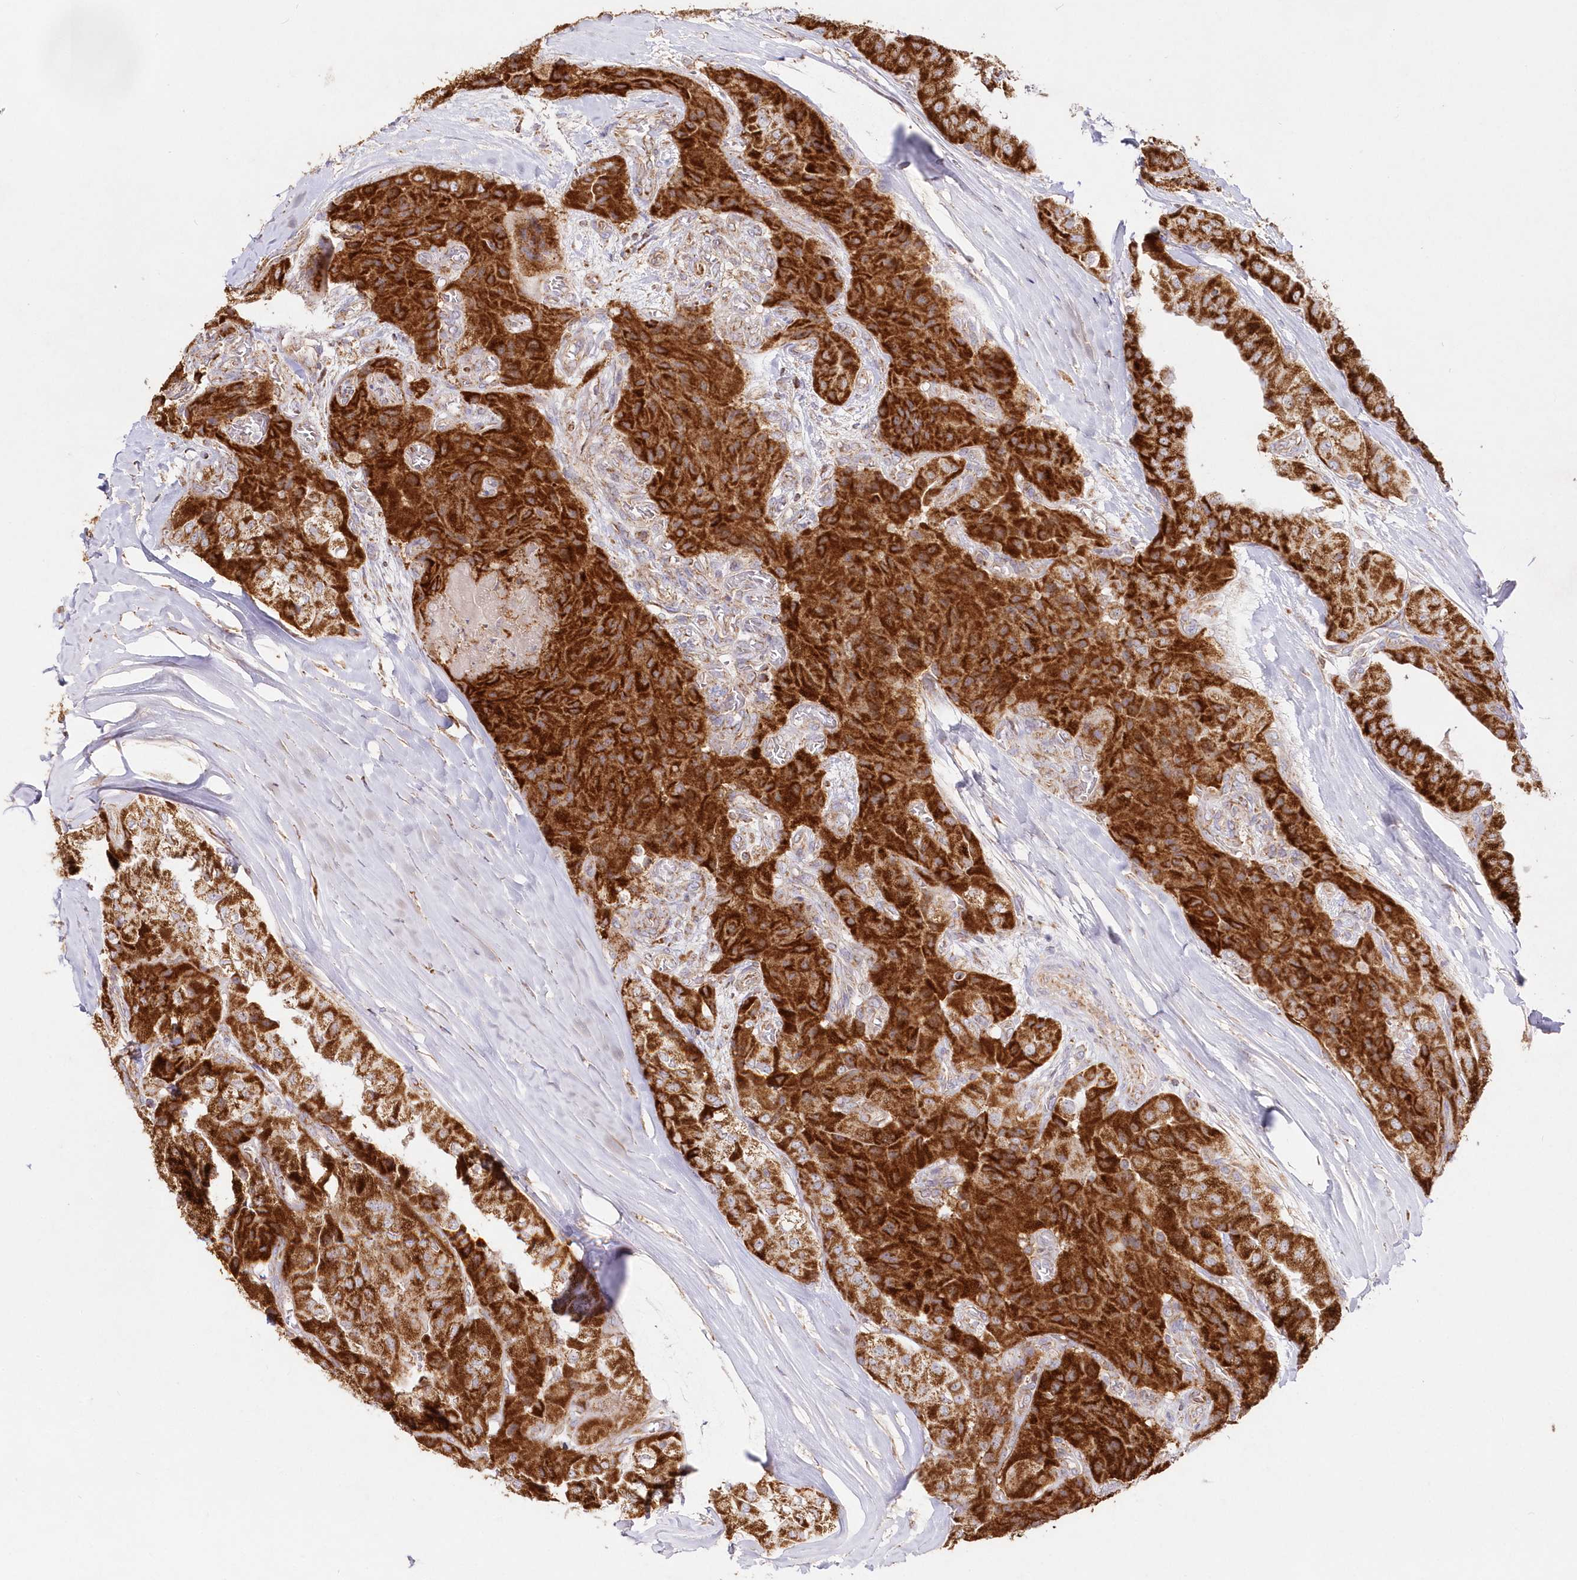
{"staining": {"intensity": "strong", "quantity": ">75%", "location": "cytoplasmic/membranous"}, "tissue": "thyroid cancer", "cell_type": "Tumor cells", "image_type": "cancer", "snomed": [{"axis": "morphology", "description": "Papillary adenocarcinoma, NOS"}, {"axis": "topography", "description": "Thyroid gland"}], "caption": "DAB immunohistochemical staining of human papillary adenocarcinoma (thyroid) exhibits strong cytoplasmic/membranous protein staining in about >75% of tumor cells.", "gene": "DNA2", "patient": {"sex": "female", "age": 59}}